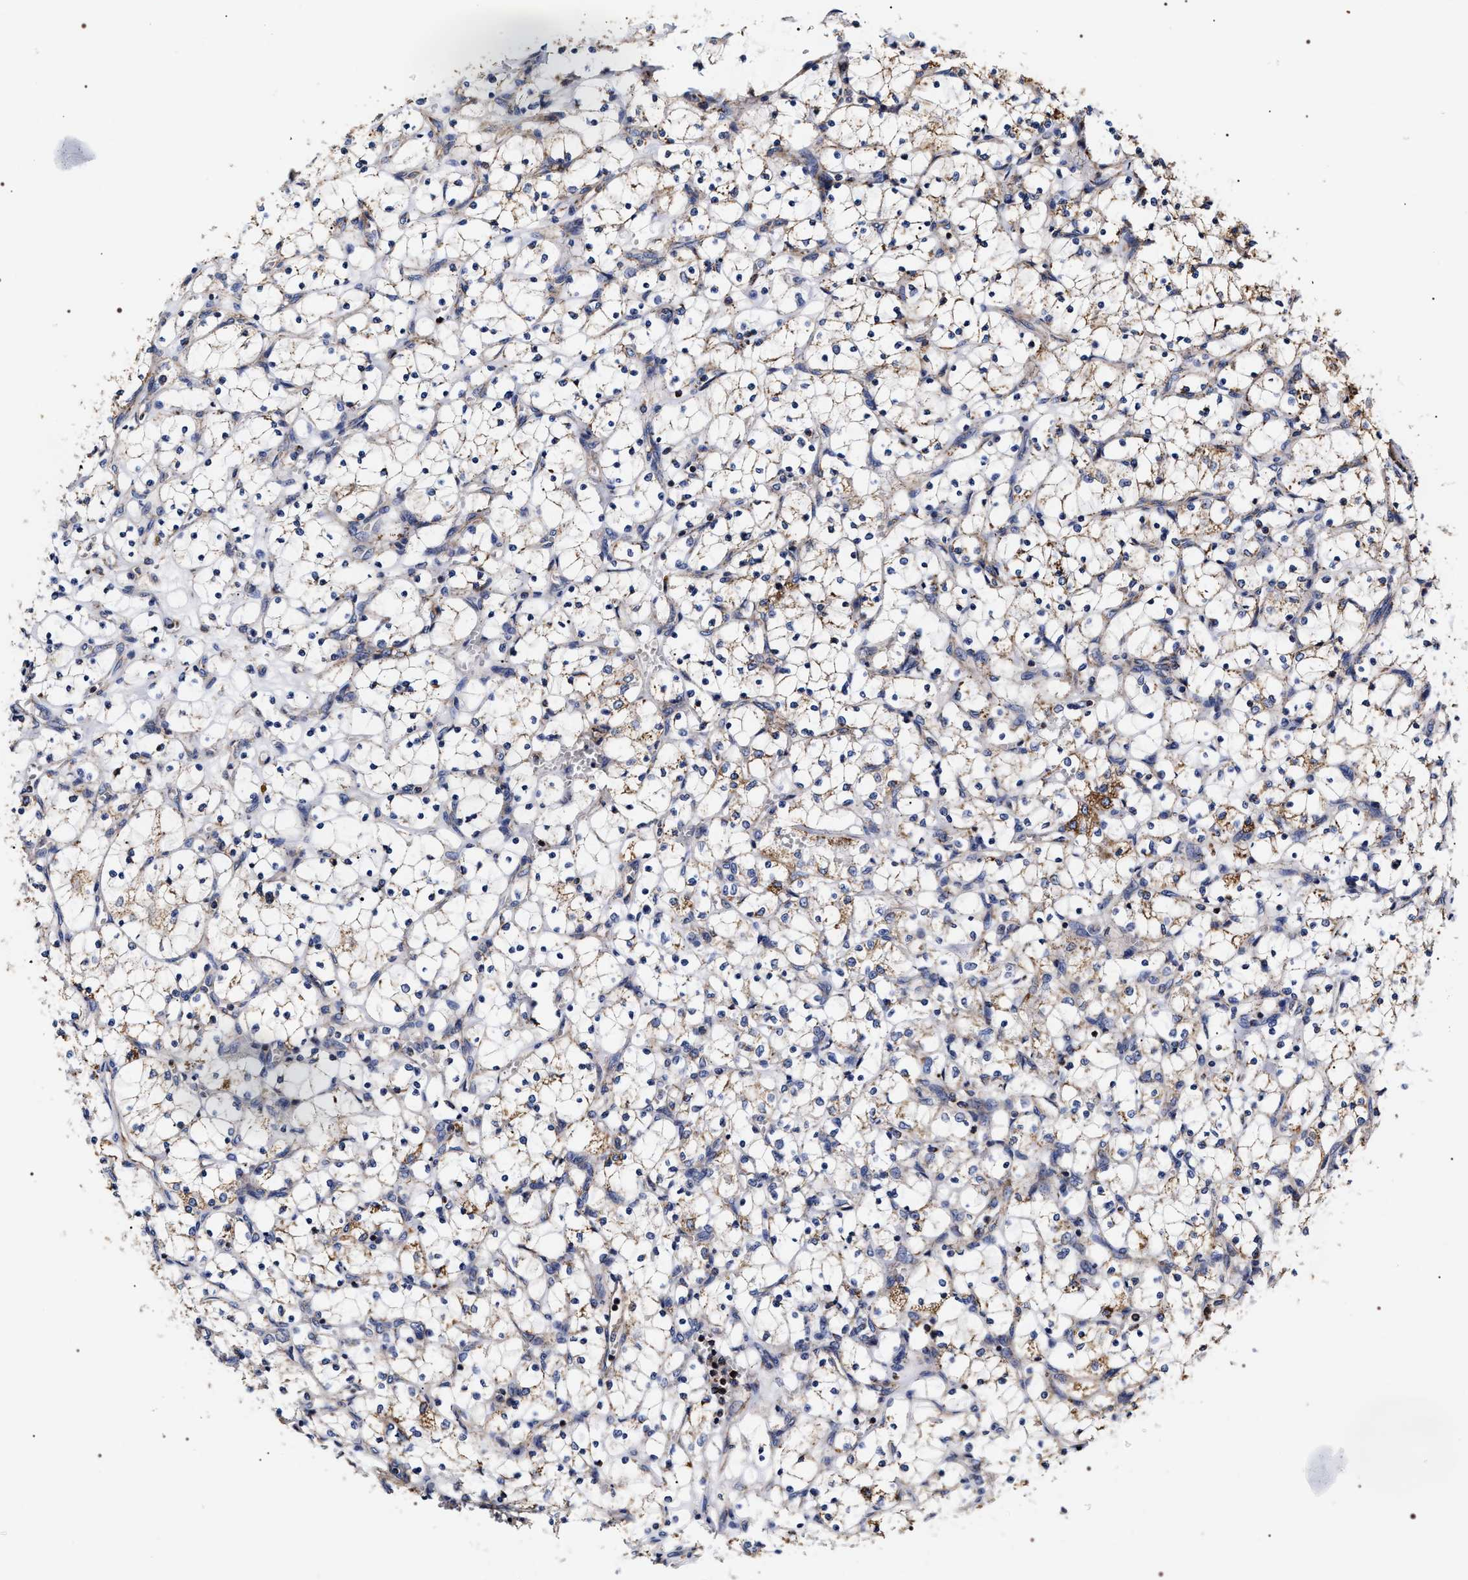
{"staining": {"intensity": "moderate", "quantity": "25%-75%", "location": "cytoplasmic/membranous"}, "tissue": "renal cancer", "cell_type": "Tumor cells", "image_type": "cancer", "snomed": [{"axis": "morphology", "description": "Adenocarcinoma, NOS"}, {"axis": "topography", "description": "Kidney"}], "caption": "Tumor cells display moderate cytoplasmic/membranous positivity in approximately 25%-75% of cells in adenocarcinoma (renal).", "gene": "COG5", "patient": {"sex": "female", "age": 69}}